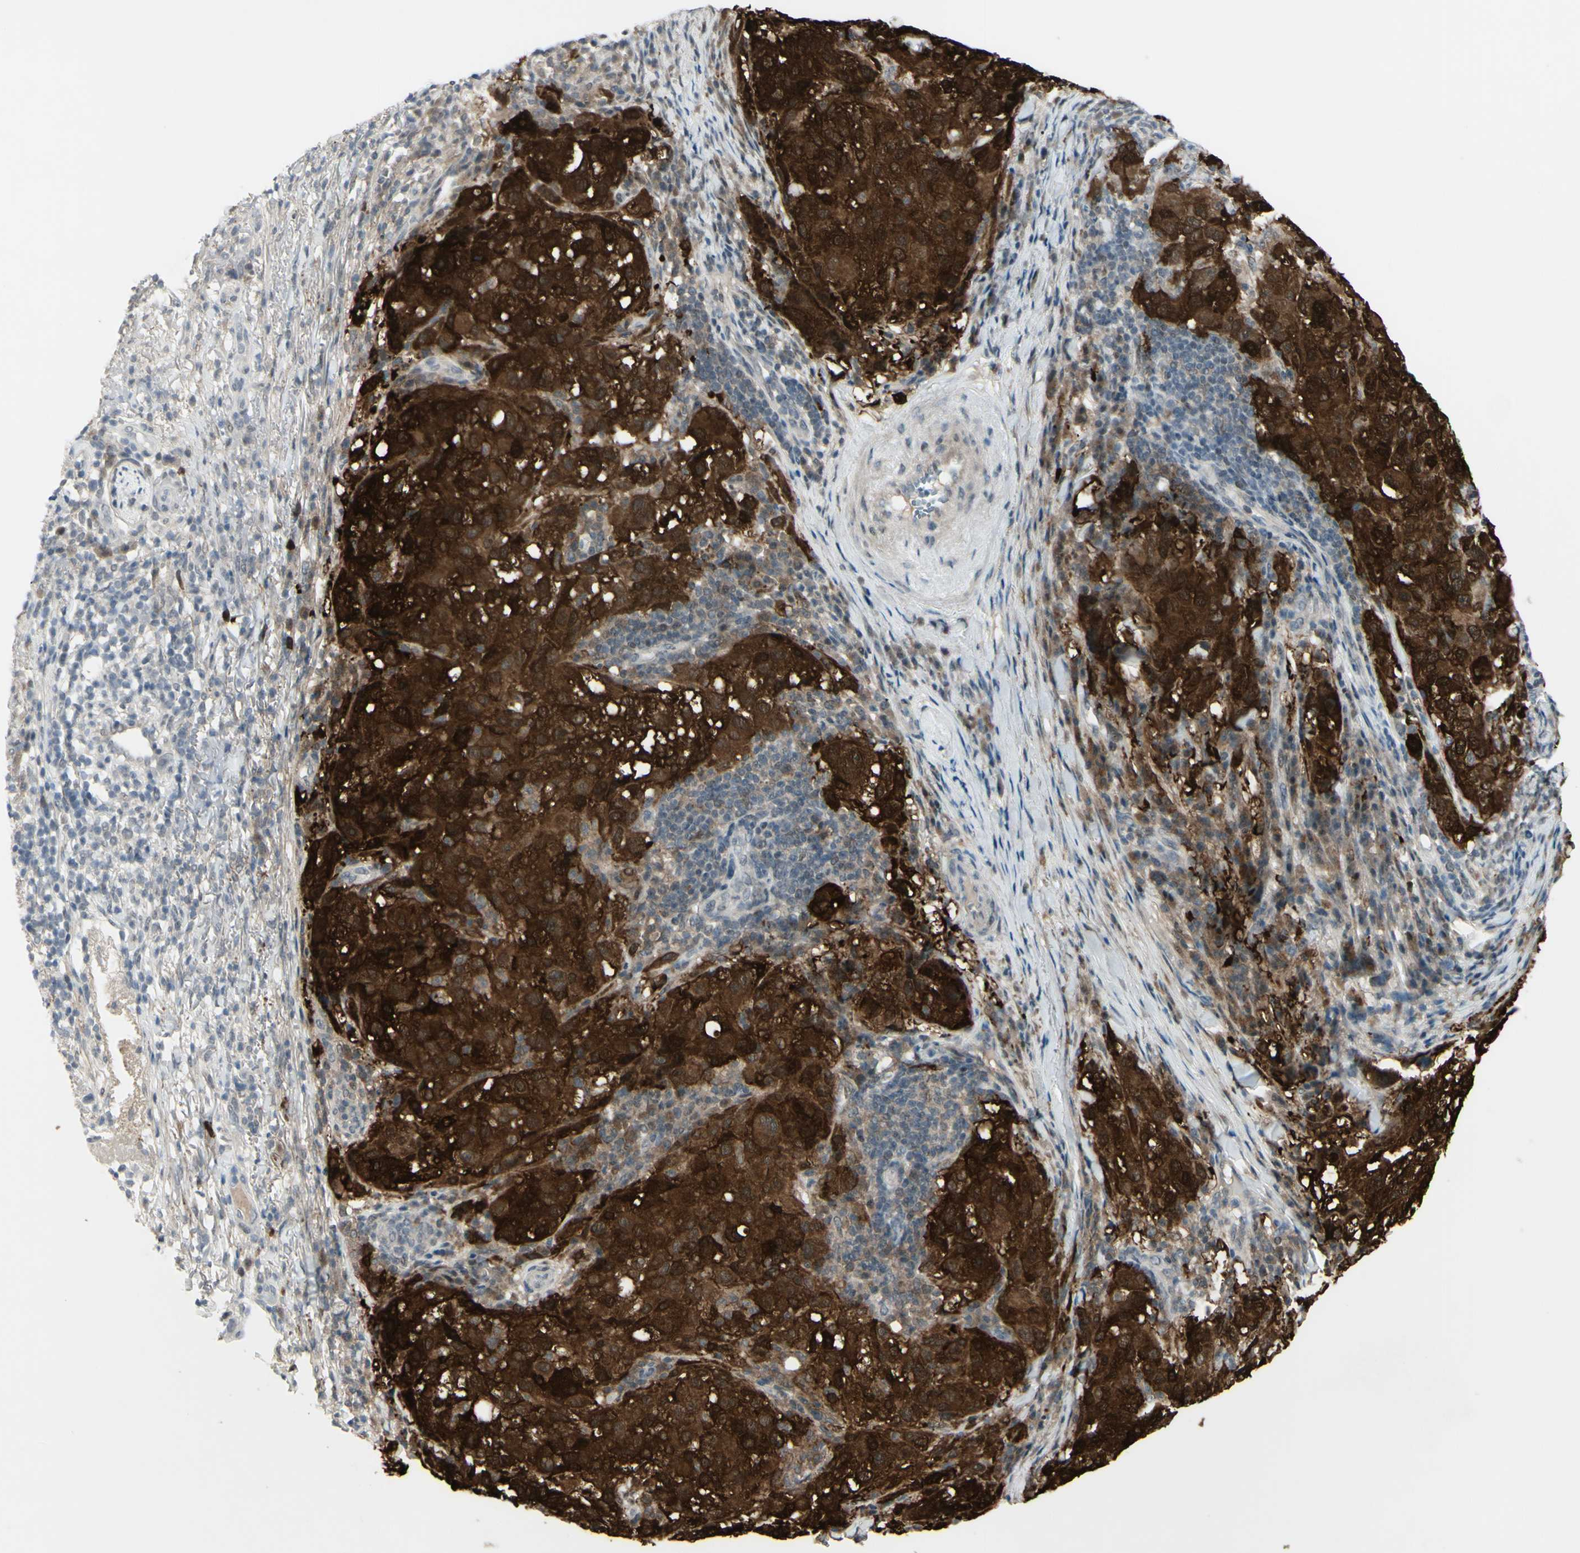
{"staining": {"intensity": "strong", "quantity": ">75%", "location": "cytoplasmic/membranous"}, "tissue": "melanoma", "cell_type": "Tumor cells", "image_type": "cancer", "snomed": [{"axis": "morphology", "description": "Necrosis, NOS"}, {"axis": "morphology", "description": "Malignant melanoma, NOS"}, {"axis": "topography", "description": "Skin"}], "caption": "Melanoma was stained to show a protein in brown. There is high levels of strong cytoplasmic/membranous positivity in about >75% of tumor cells.", "gene": "ETNK1", "patient": {"sex": "female", "age": 87}}